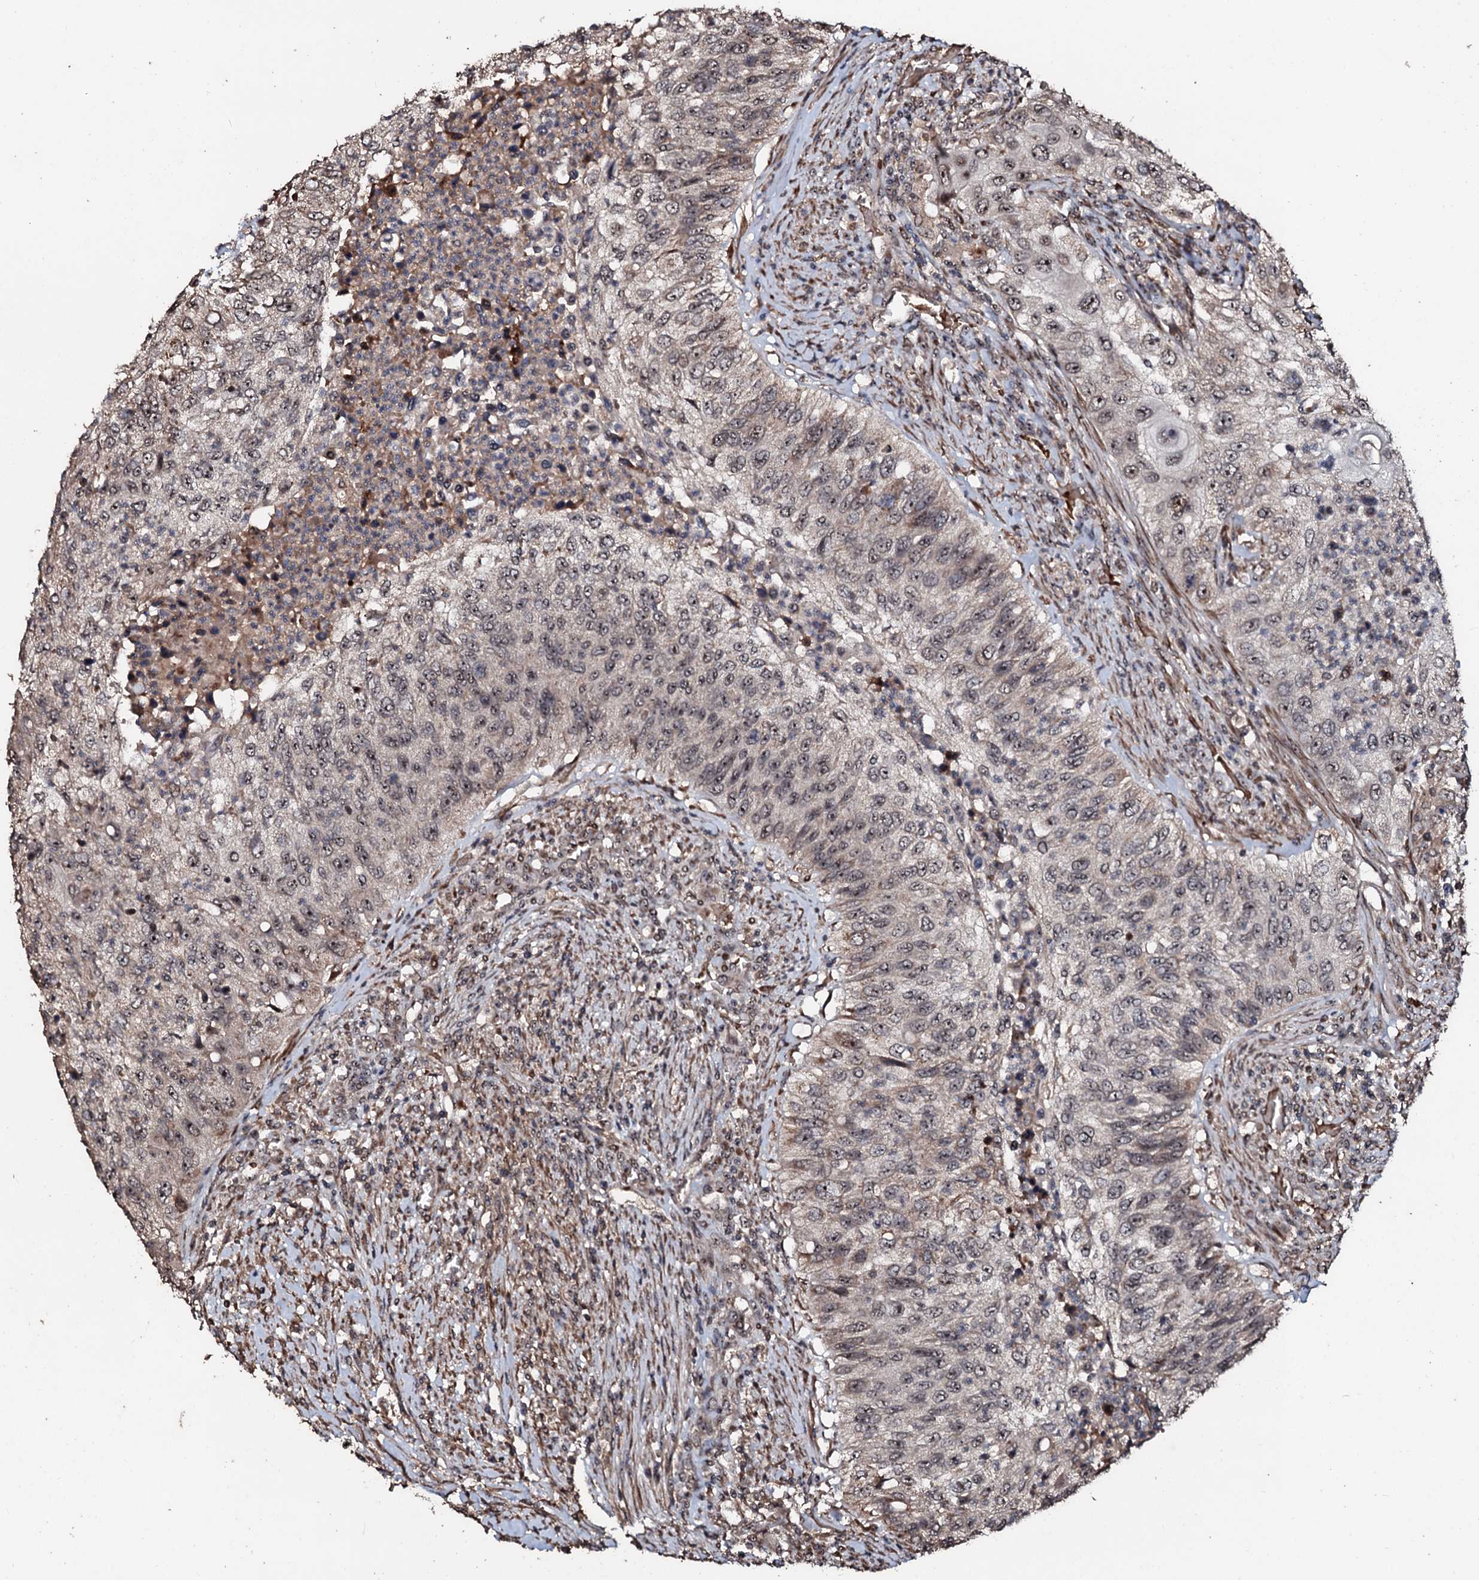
{"staining": {"intensity": "moderate", "quantity": ">75%", "location": "nuclear"}, "tissue": "urothelial cancer", "cell_type": "Tumor cells", "image_type": "cancer", "snomed": [{"axis": "morphology", "description": "Urothelial carcinoma, High grade"}, {"axis": "topography", "description": "Urinary bladder"}], "caption": "Immunohistochemical staining of urothelial cancer reveals medium levels of moderate nuclear staining in about >75% of tumor cells.", "gene": "SUPT7L", "patient": {"sex": "female", "age": 60}}